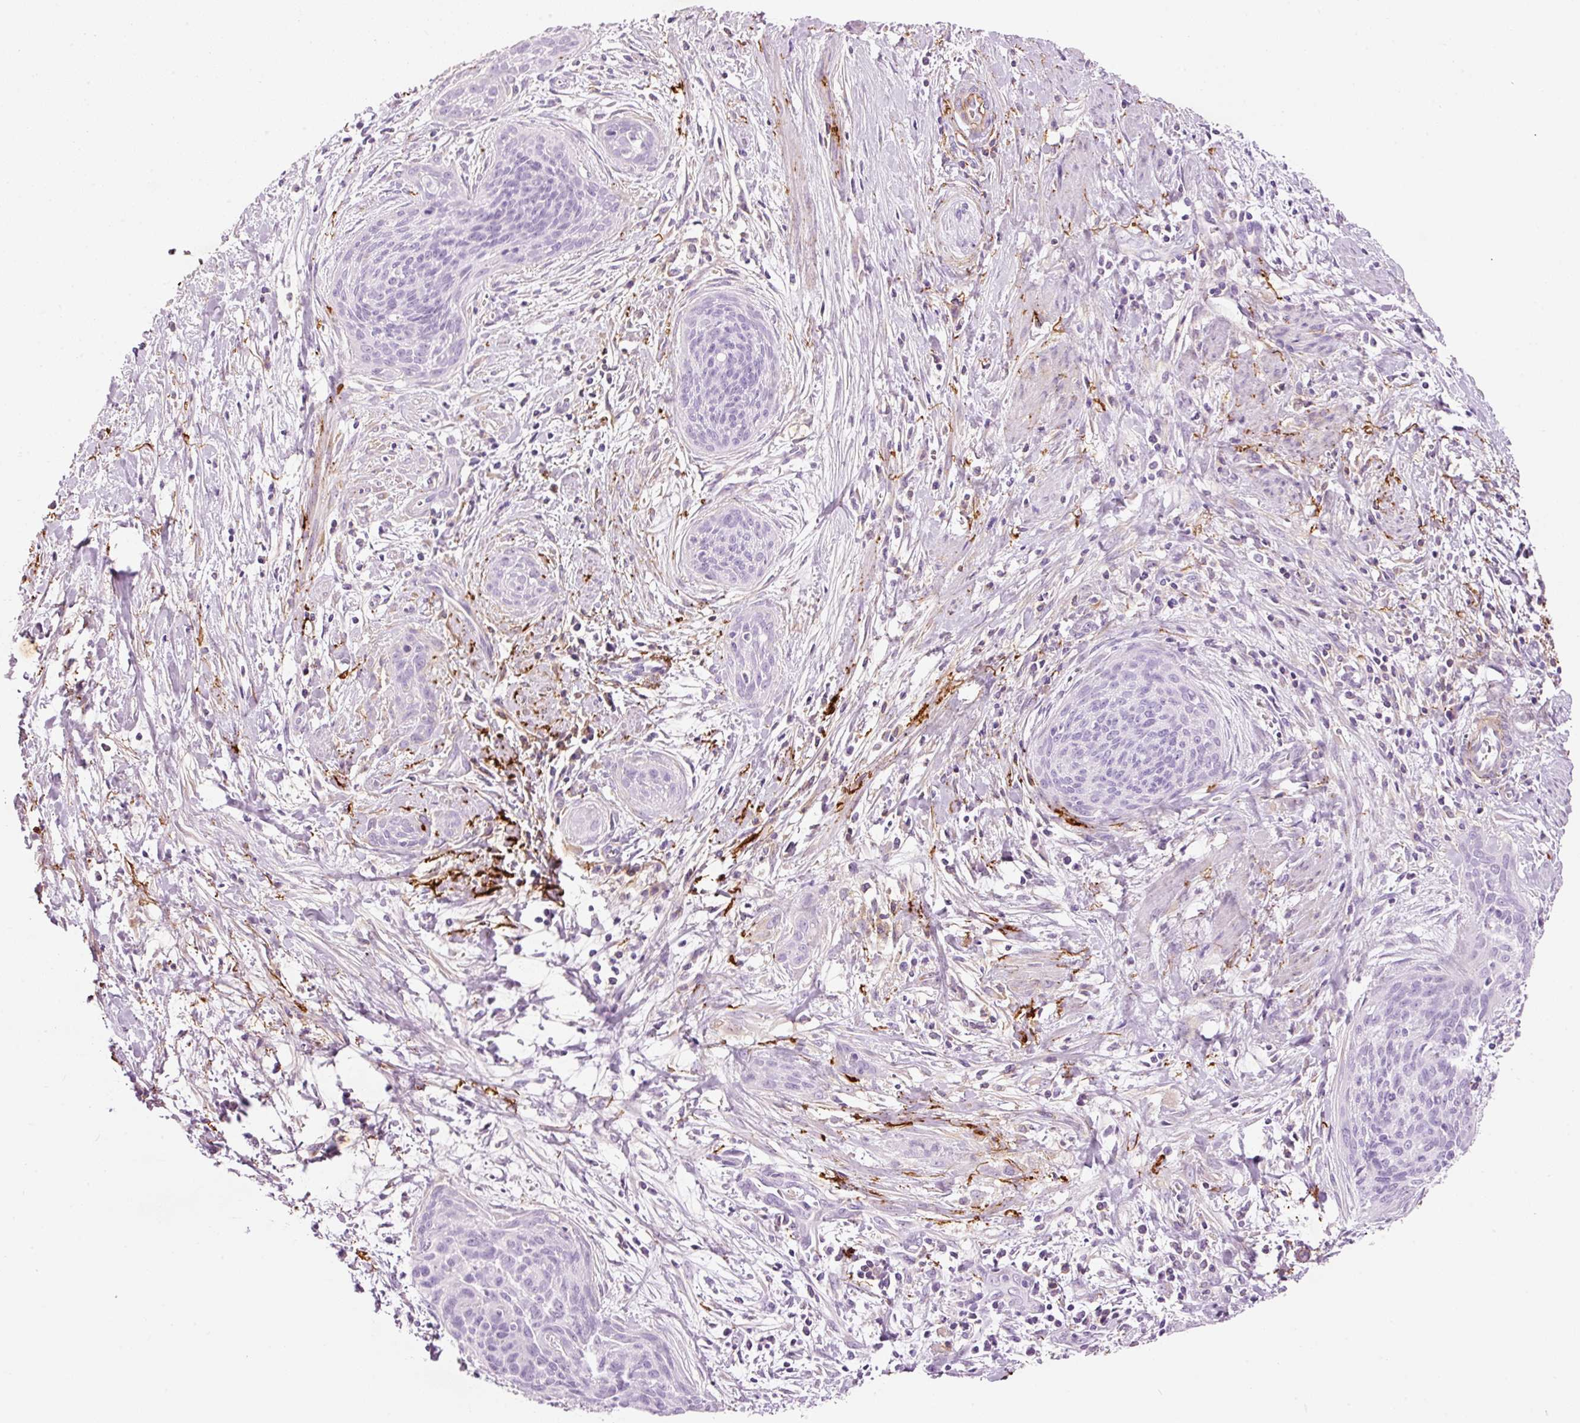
{"staining": {"intensity": "negative", "quantity": "none", "location": "none"}, "tissue": "cervical cancer", "cell_type": "Tumor cells", "image_type": "cancer", "snomed": [{"axis": "morphology", "description": "Squamous cell carcinoma, NOS"}, {"axis": "topography", "description": "Cervix"}], "caption": "High magnification brightfield microscopy of squamous cell carcinoma (cervical) stained with DAB (3,3'-diaminobenzidine) (brown) and counterstained with hematoxylin (blue): tumor cells show no significant positivity.", "gene": "MFAP4", "patient": {"sex": "female", "age": 55}}